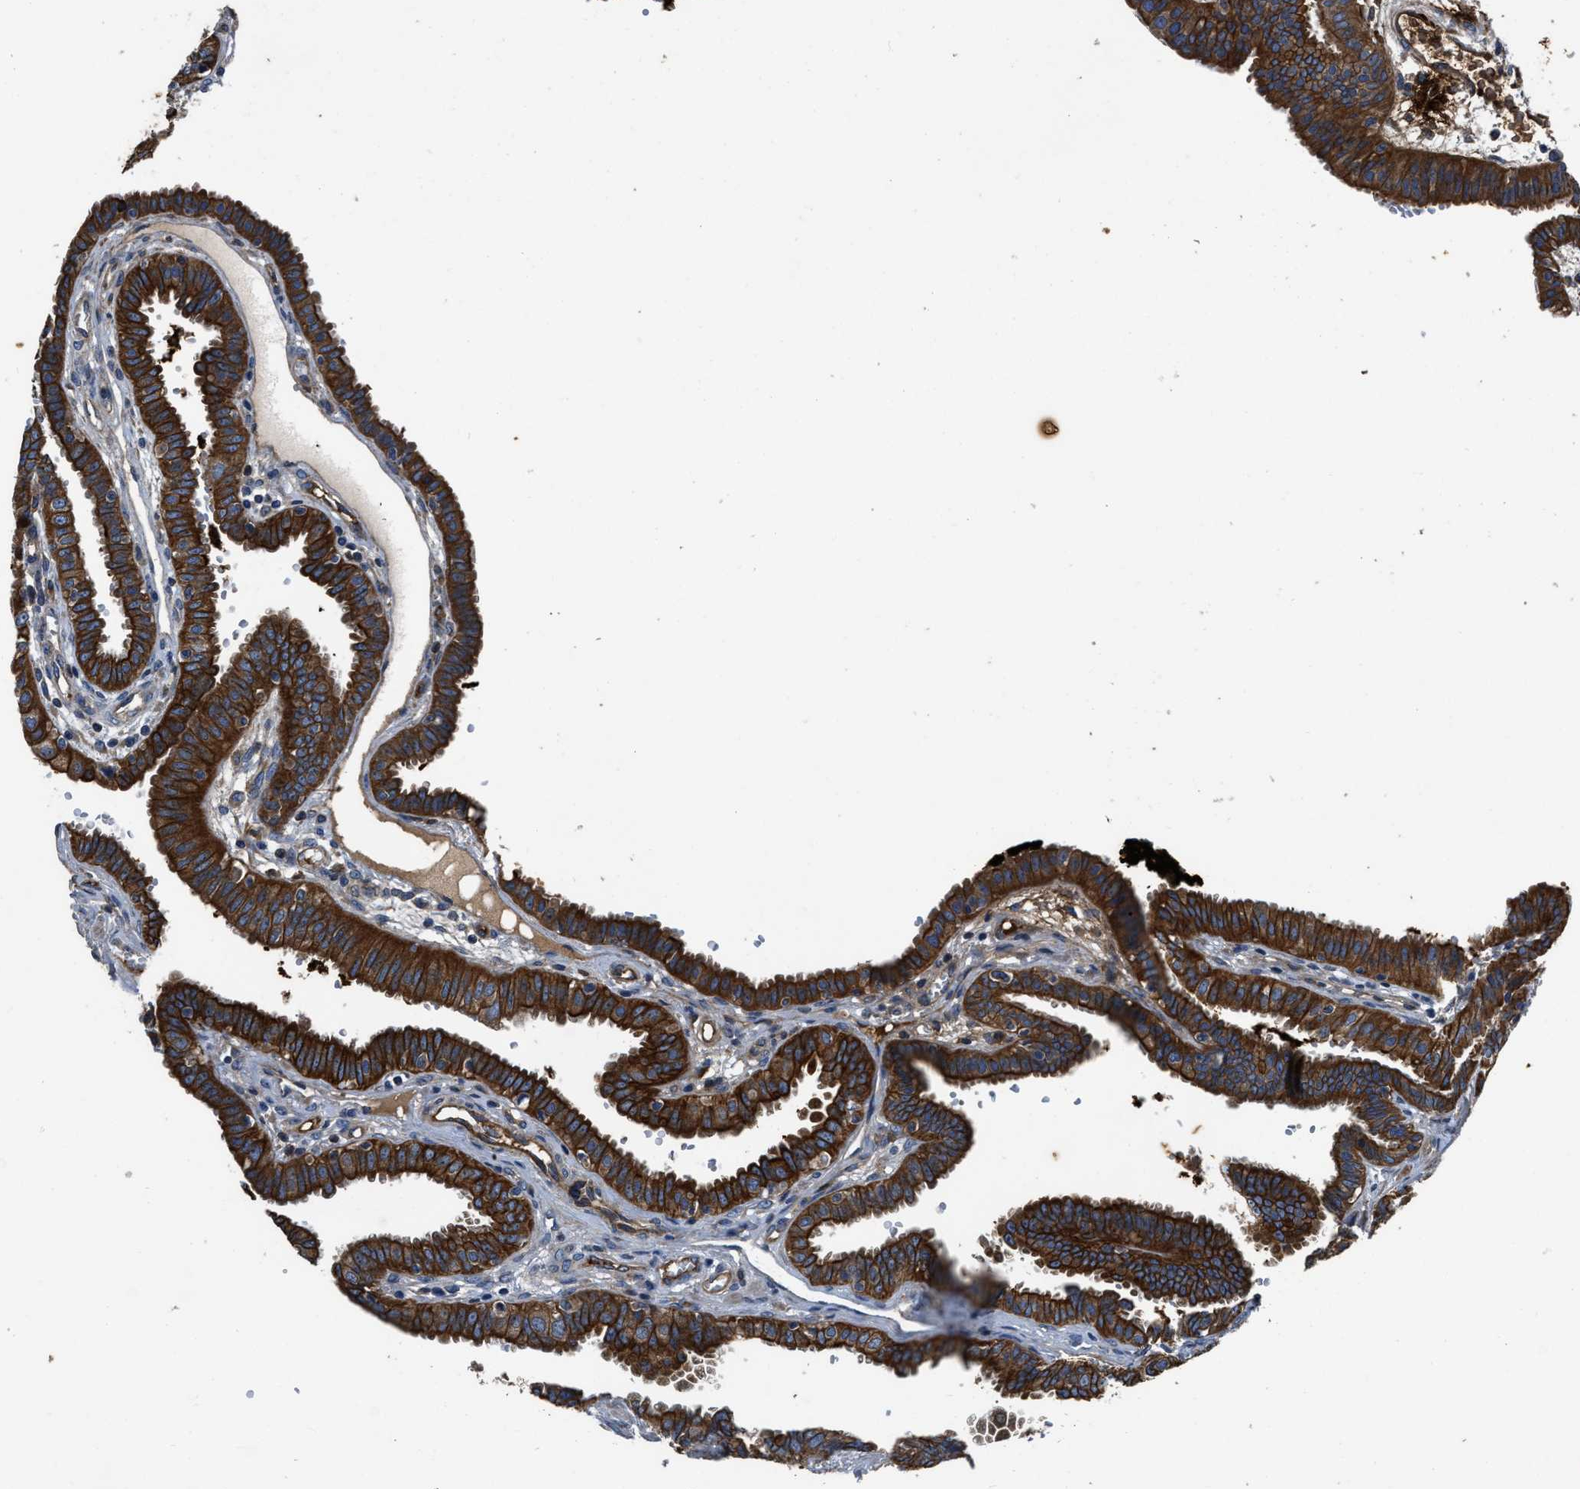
{"staining": {"intensity": "strong", "quantity": ">75%", "location": "cytoplasmic/membranous"}, "tissue": "fallopian tube", "cell_type": "Glandular cells", "image_type": "normal", "snomed": [{"axis": "morphology", "description": "Normal tissue, NOS"}, {"axis": "topography", "description": "Fallopian tube"}, {"axis": "topography", "description": "Placenta"}], "caption": "DAB immunohistochemical staining of normal fallopian tube shows strong cytoplasmic/membranous protein staining in about >75% of glandular cells. The staining was performed using DAB, with brown indicating positive protein expression. Nuclei are stained blue with hematoxylin.", "gene": "ERC1", "patient": {"sex": "female", "age": 32}}